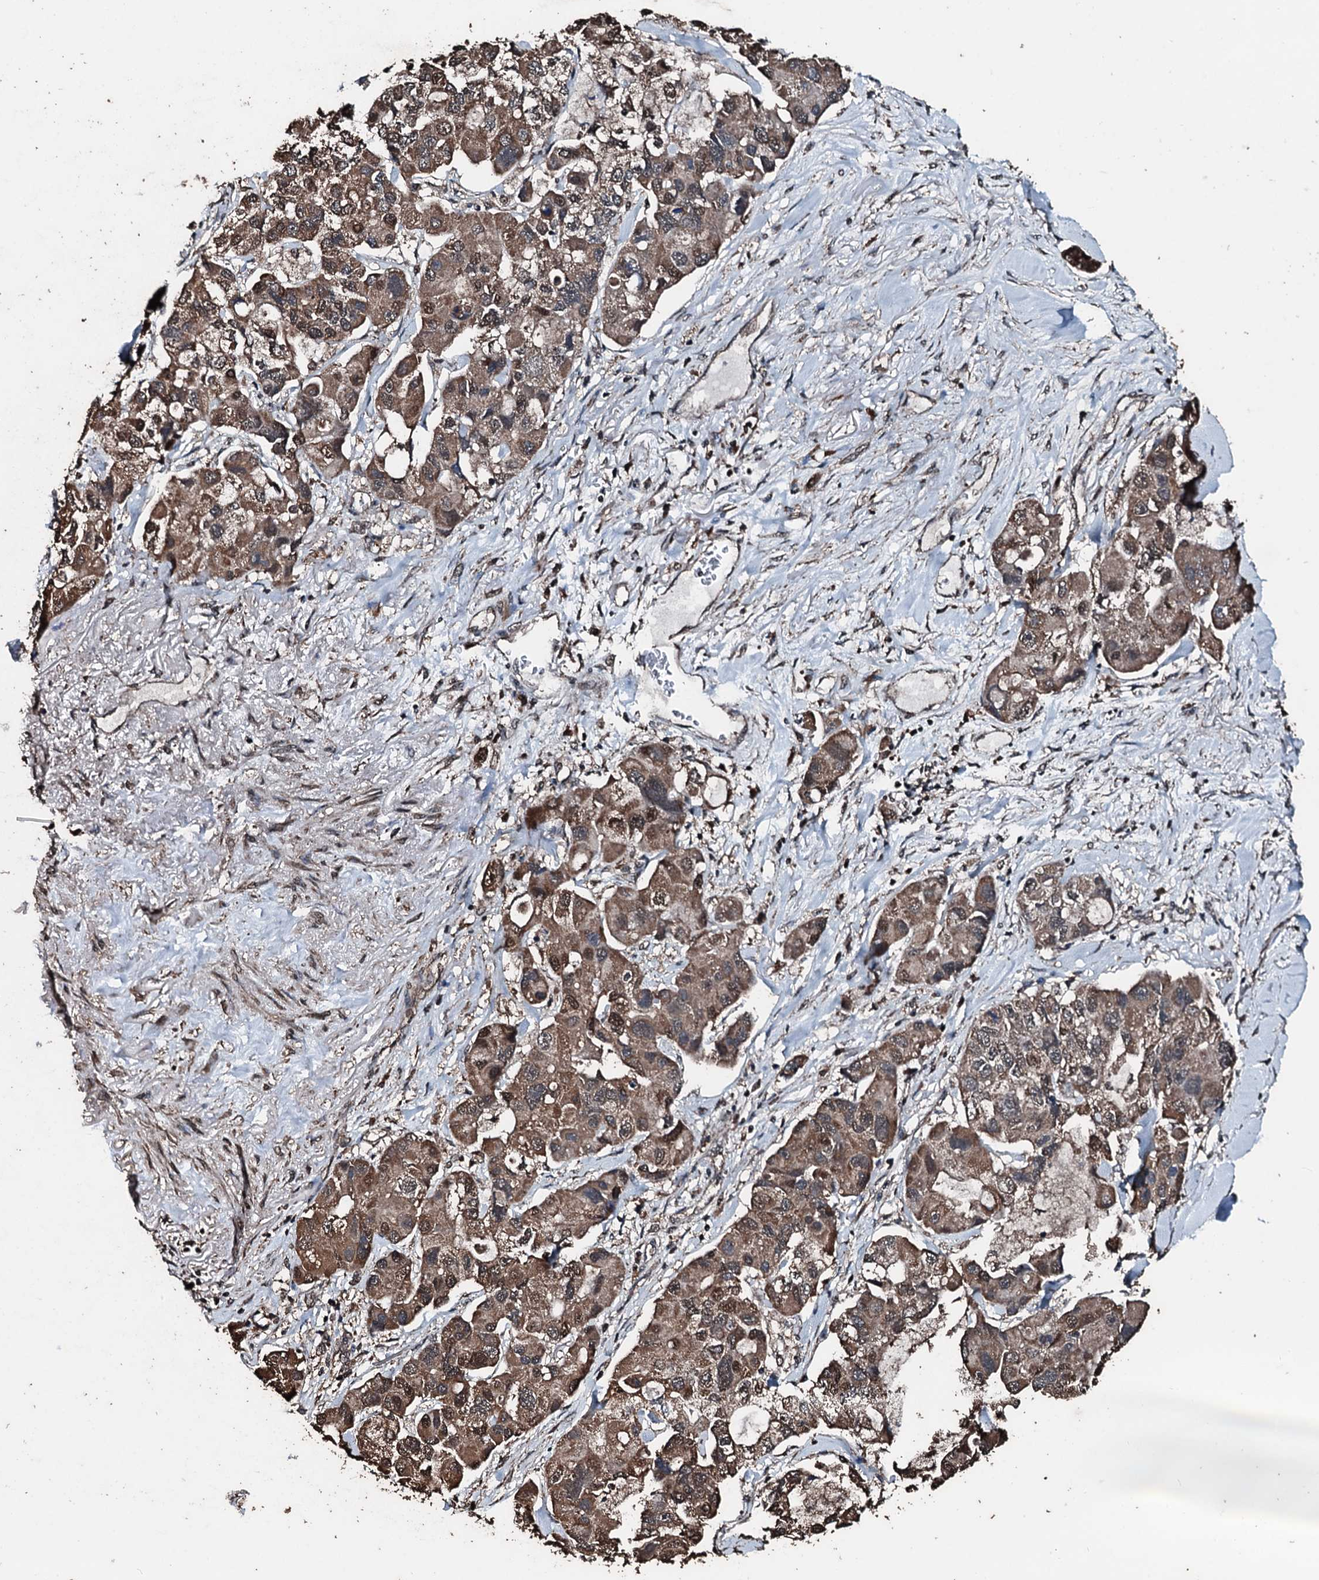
{"staining": {"intensity": "moderate", "quantity": ">75%", "location": "cytoplasmic/membranous,nuclear"}, "tissue": "lung cancer", "cell_type": "Tumor cells", "image_type": "cancer", "snomed": [{"axis": "morphology", "description": "Adenocarcinoma, NOS"}, {"axis": "topography", "description": "Lung"}], "caption": "Immunohistochemistry (IHC) of lung cancer exhibits medium levels of moderate cytoplasmic/membranous and nuclear positivity in approximately >75% of tumor cells.", "gene": "FAAP24", "patient": {"sex": "female", "age": 54}}